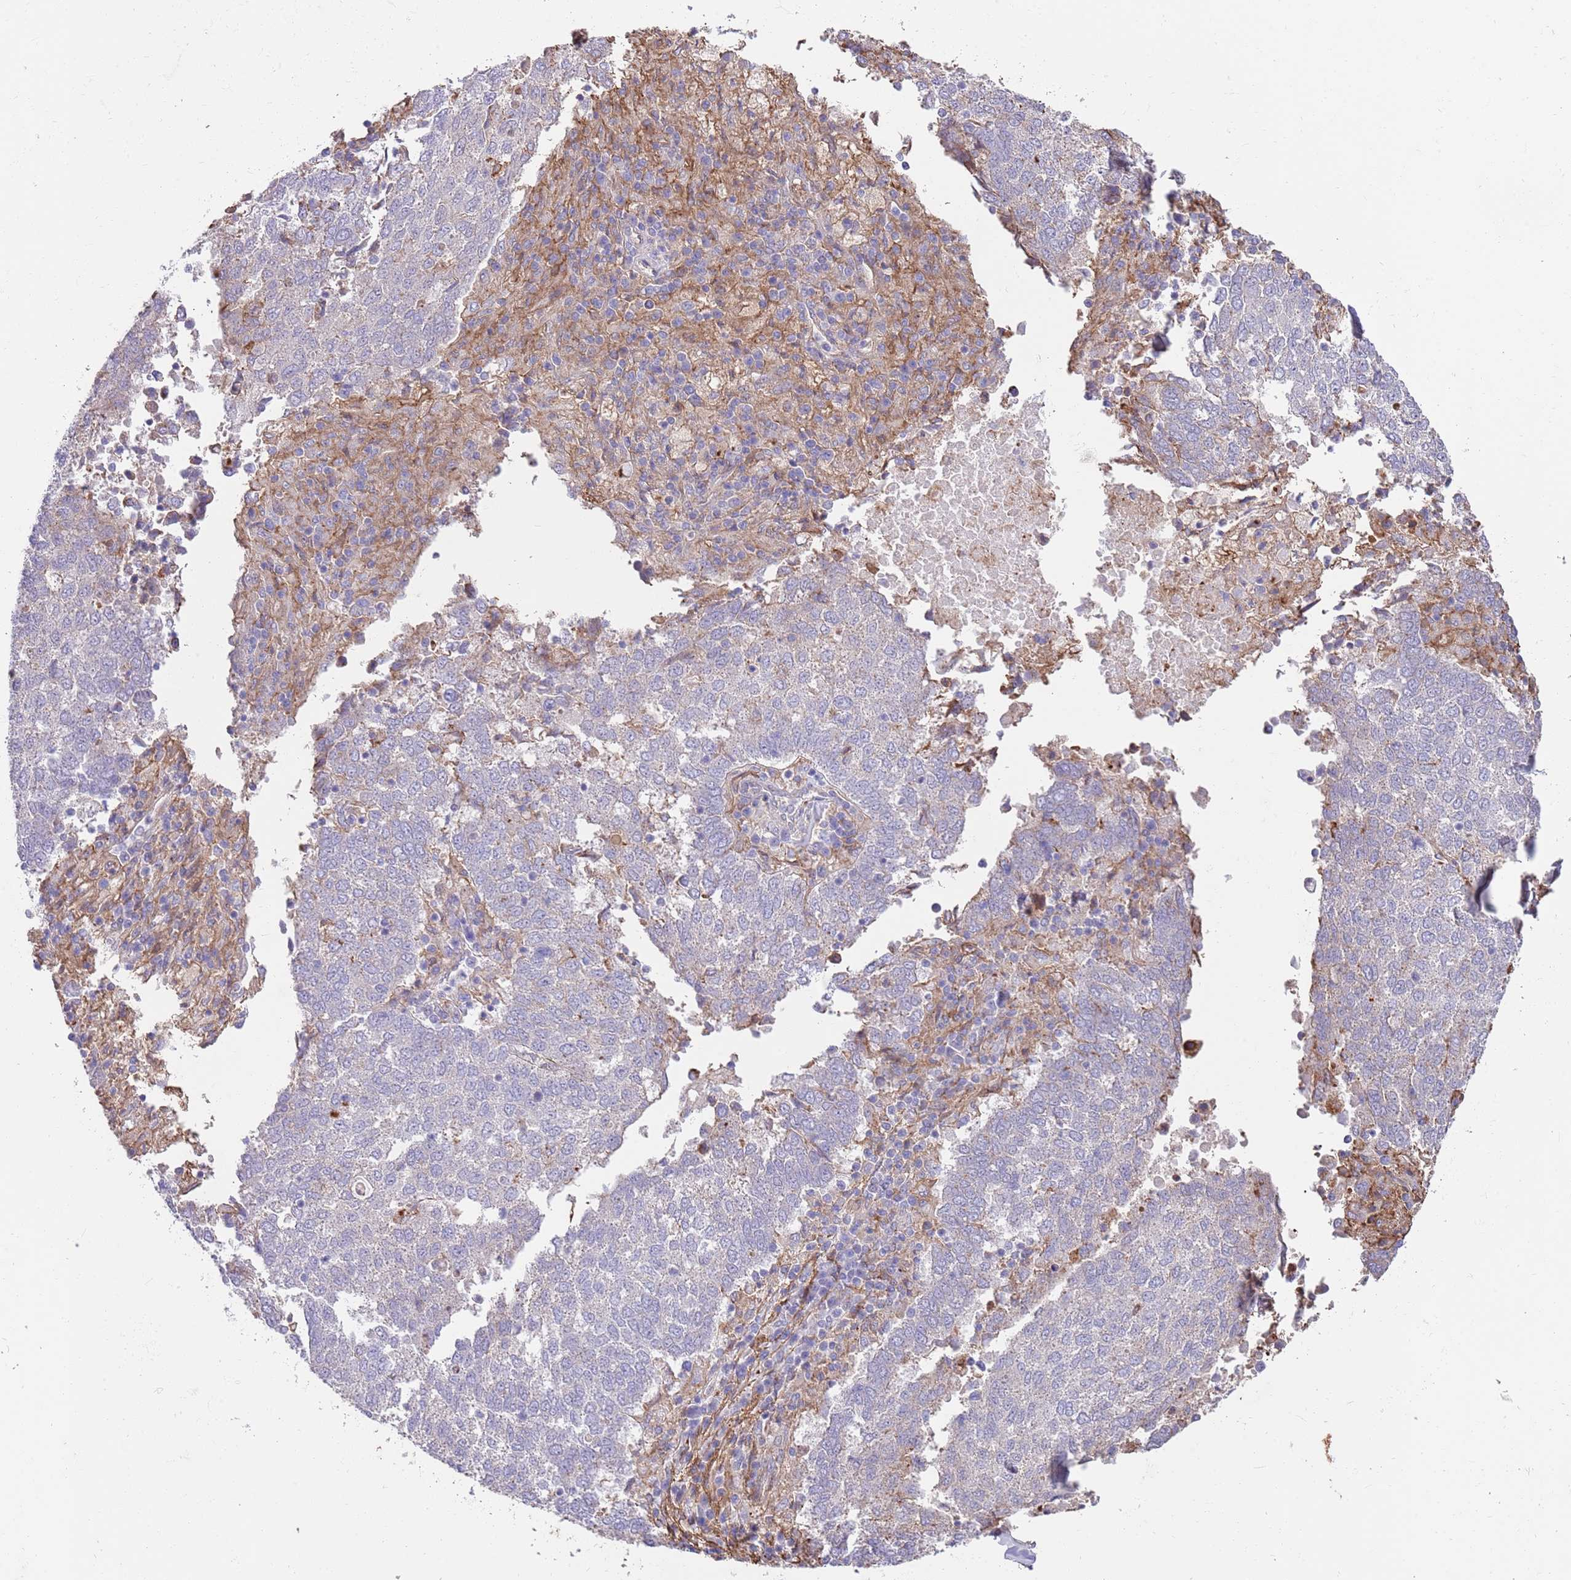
{"staining": {"intensity": "negative", "quantity": "none", "location": "none"}, "tissue": "lung cancer", "cell_type": "Tumor cells", "image_type": "cancer", "snomed": [{"axis": "morphology", "description": "Squamous cell carcinoma, NOS"}, {"axis": "topography", "description": "Lung"}], "caption": "Lung squamous cell carcinoma stained for a protein using IHC reveals no positivity tumor cells.", "gene": "BPNT1", "patient": {"sex": "male", "age": 73}}